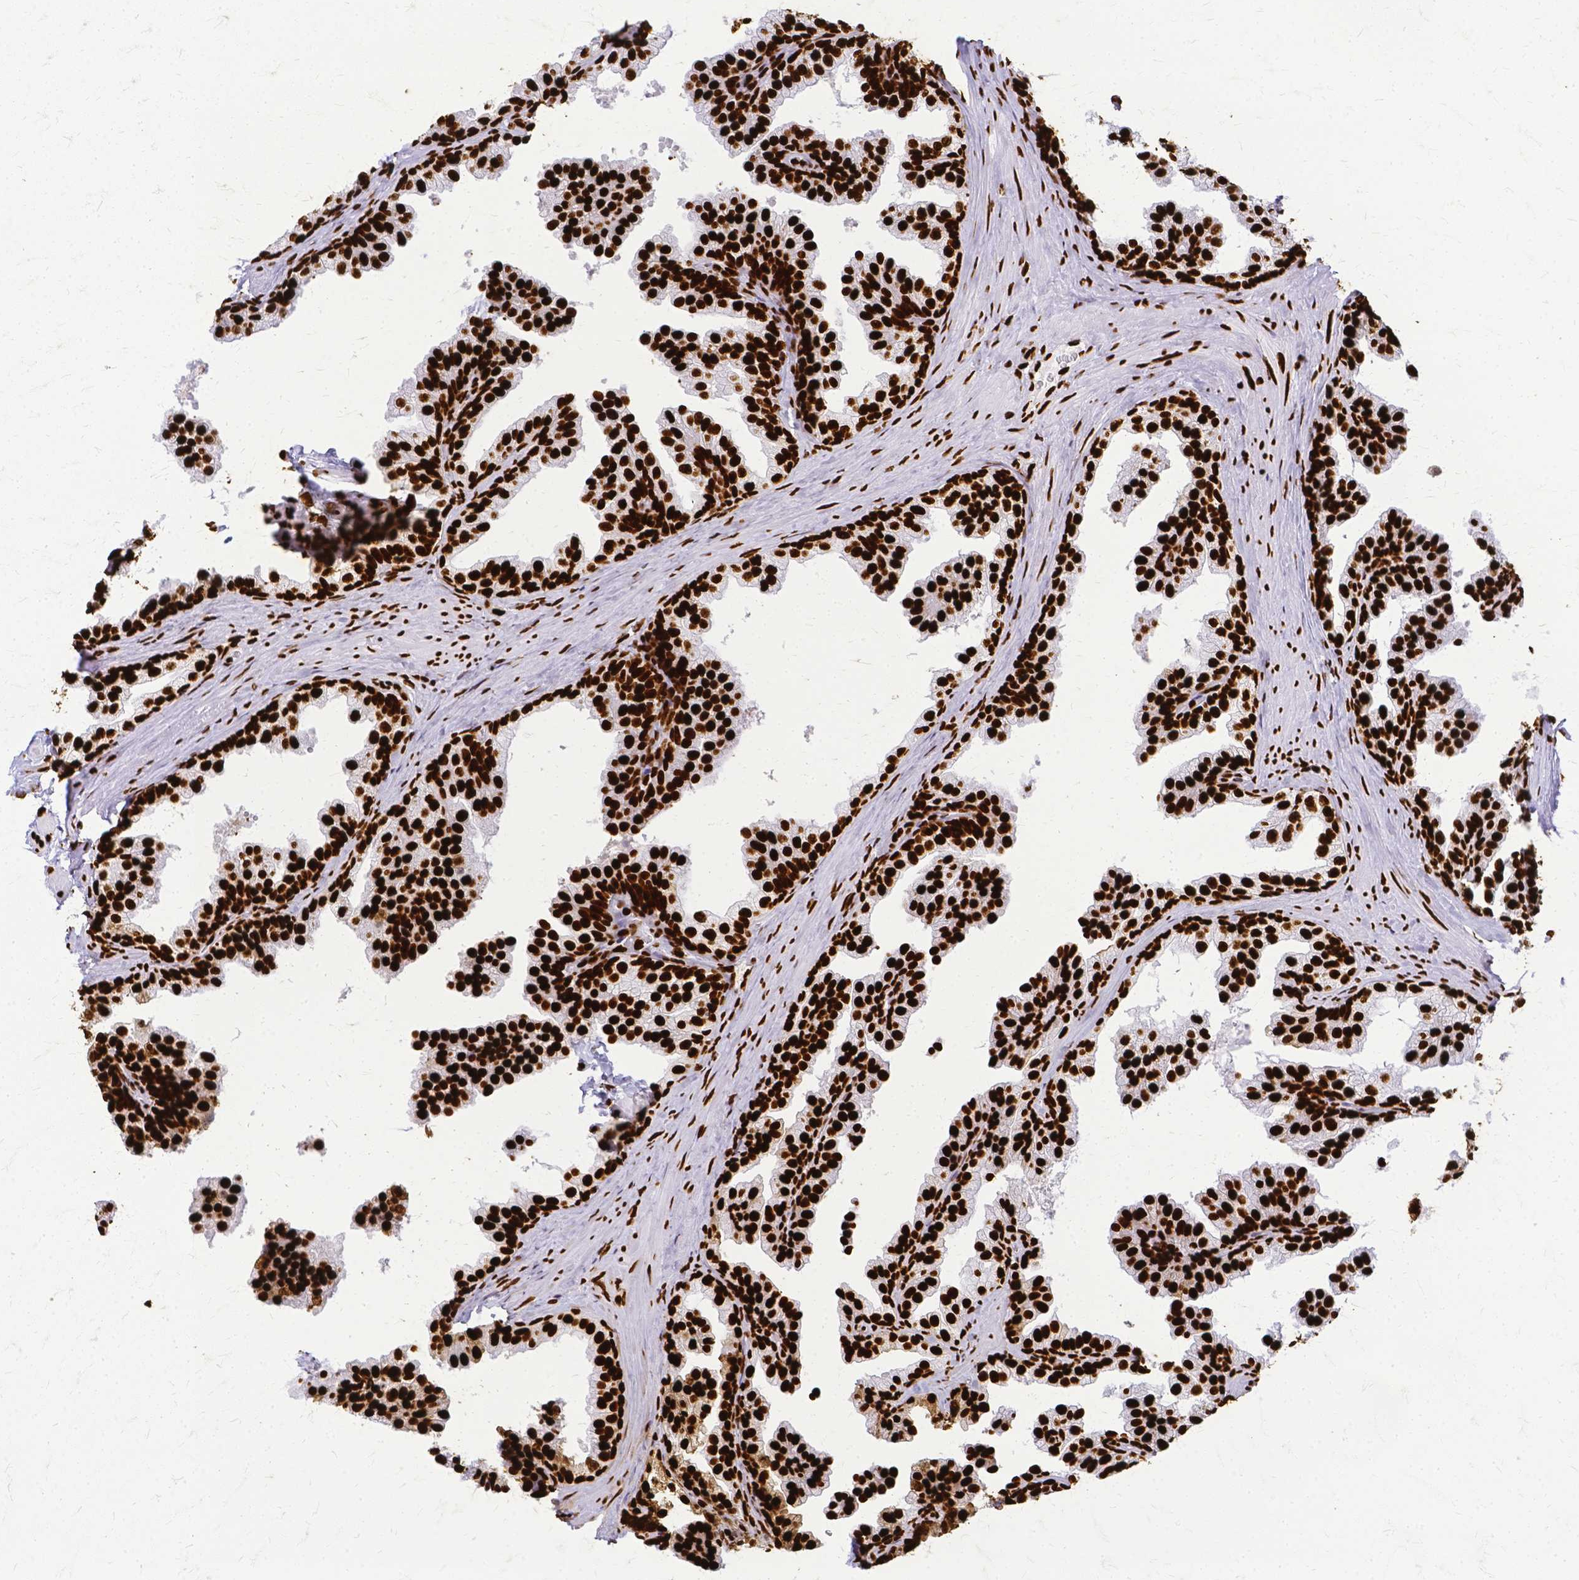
{"staining": {"intensity": "strong", "quantity": ">75%", "location": "nuclear"}, "tissue": "prostate", "cell_type": "Glandular cells", "image_type": "normal", "snomed": [{"axis": "morphology", "description": "Normal tissue, NOS"}, {"axis": "topography", "description": "Prostate"}], "caption": "The micrograph displays a brown stain indicating the presence of a protein in the nuclear of glandular cells in prostate. Nuclei are stained in blue.", "gene": "SFPQ", "patient": {"sex": "male", "age": 37}}